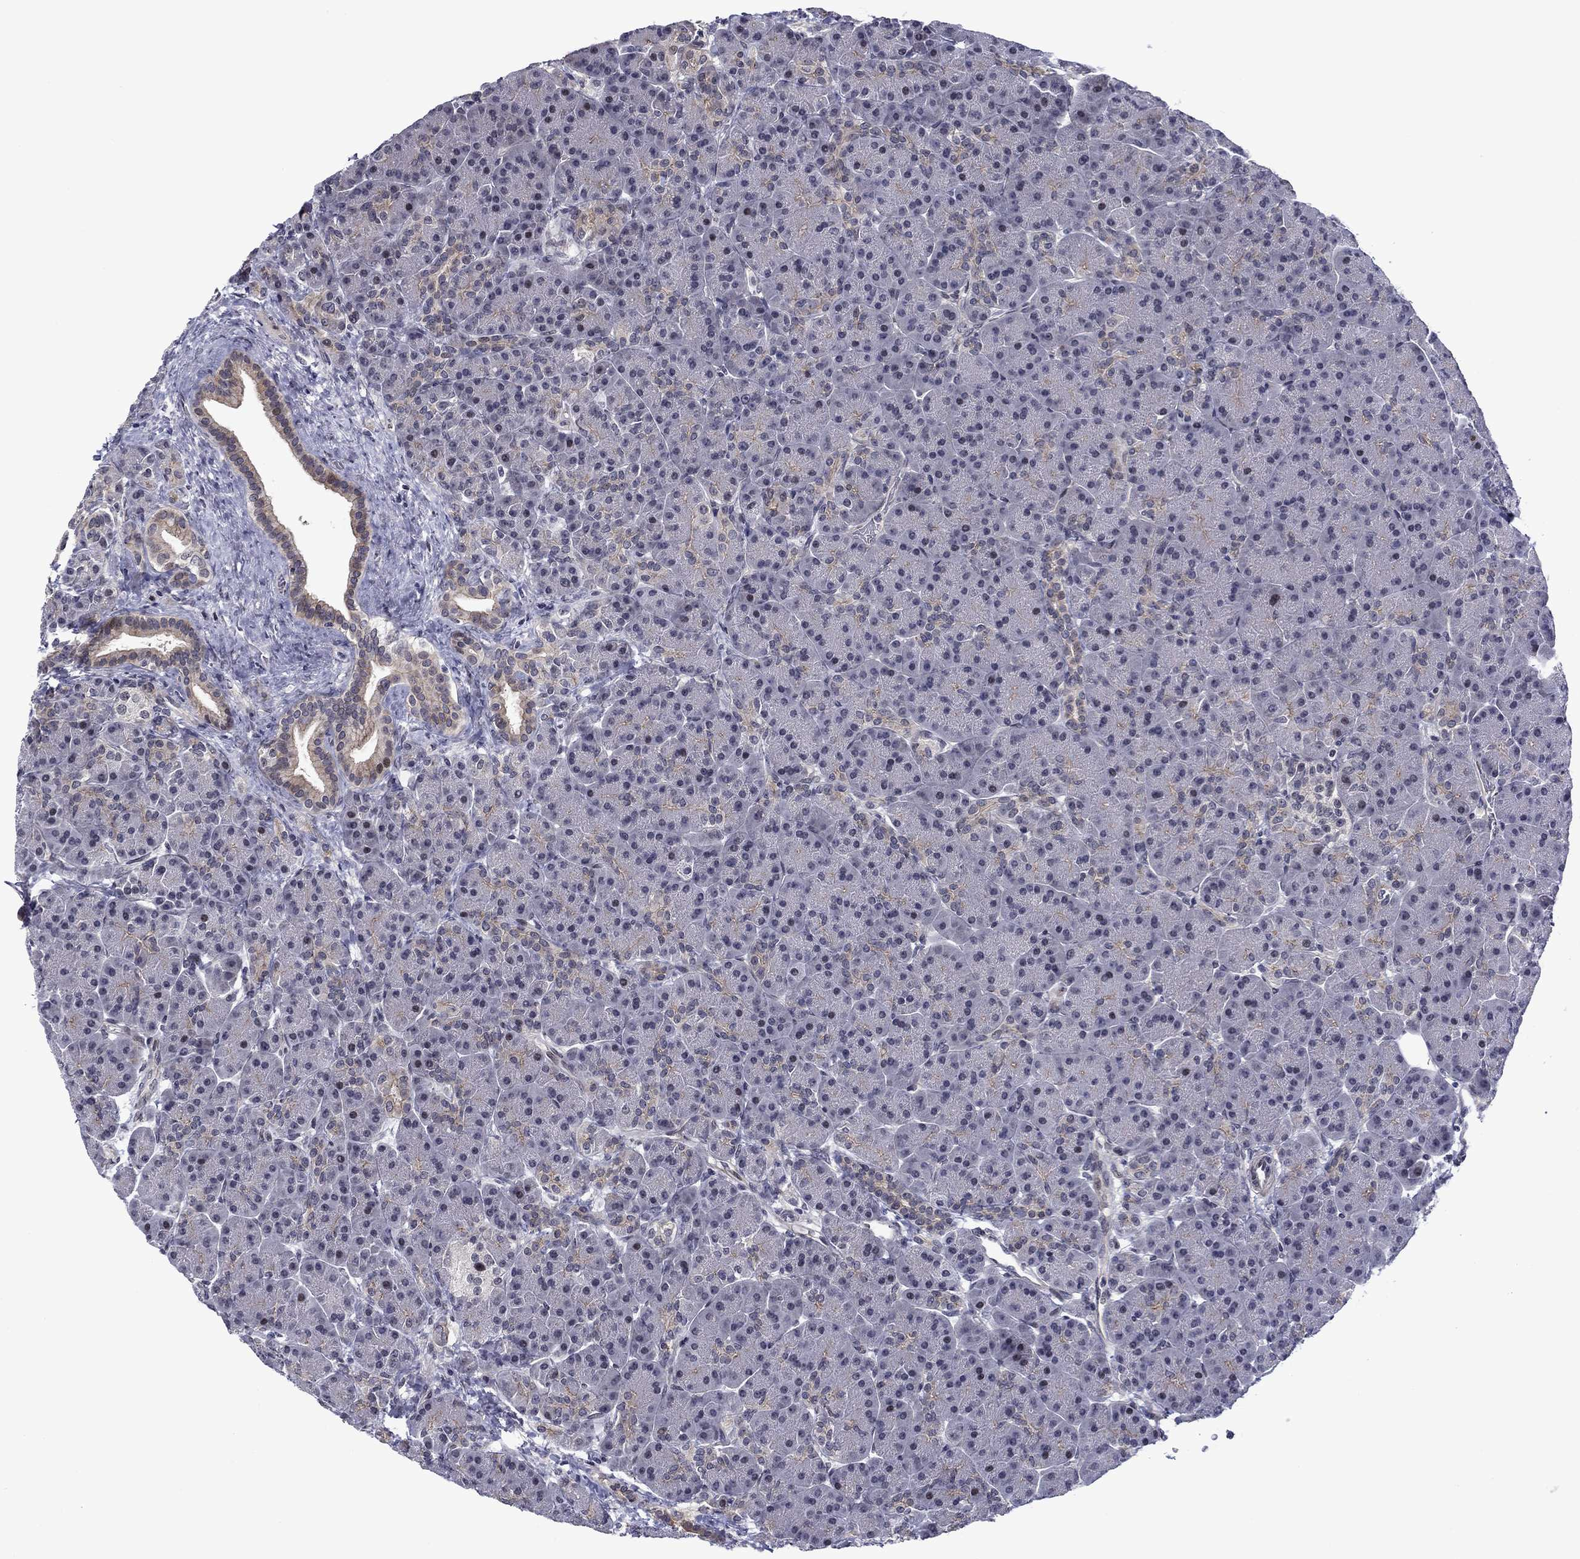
{"staining": {"intensity": "weak", "quantity": "<25%", "location": "cytoplasmic/membranous"}, "tissue": "pancreas", "cell_type": "Exocrine glandular cells", "image_type": "normal", "snomed": [{"axis": "morphology", "description": "Normal tissue, NOS"}, {"axis": "topography", "description": "Pancreas"}], "caption": "Protein analysis of unremarkable pancreas displays no significant staining in exocrine glandular cells.", "gene": "B3GAT1", "patient": {"sex": "female", "age": 63}}